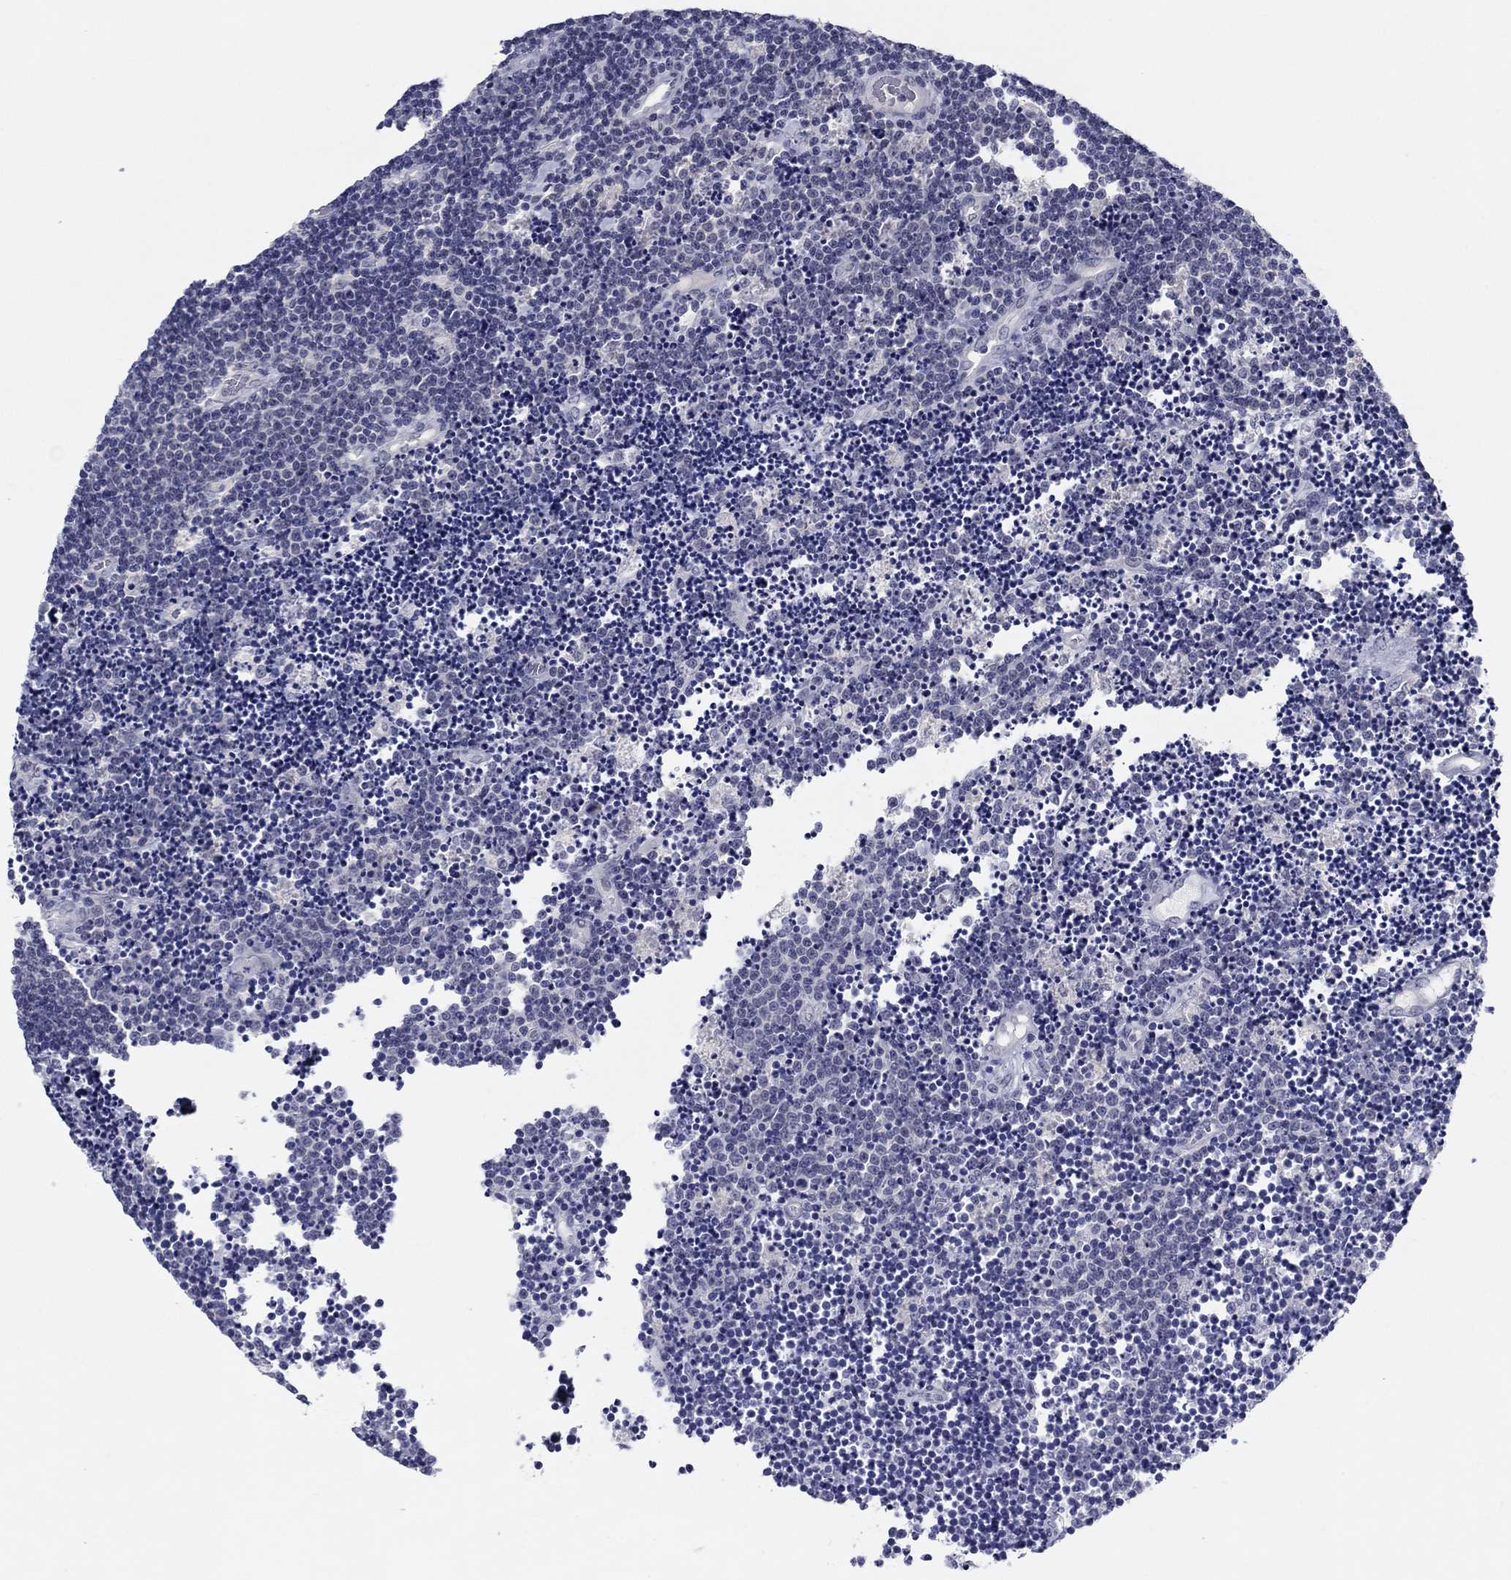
{"staining": {"intensity": "negative", "quantity": "none", "location": "none"}, "tissue": "lymphoma", "cell_type": "Tumor cells", "image_type": "cancer", "snomed": [{"axis": "morphology", "description": "Malignant lymphoma, non-Hodgkin's type, Low grade"}, {"axis": "topography", "description": "Brain"}], "caption": "There is no significant expression in tumor cells of lymphoma. The staining is performed using DAB (3,3'-diaminobenzidine) brown chromogen with nuclei counter-stained in using hematoxylin.", "gene": "ITGAE", "patient": {"sex": "female", "age": 66}}